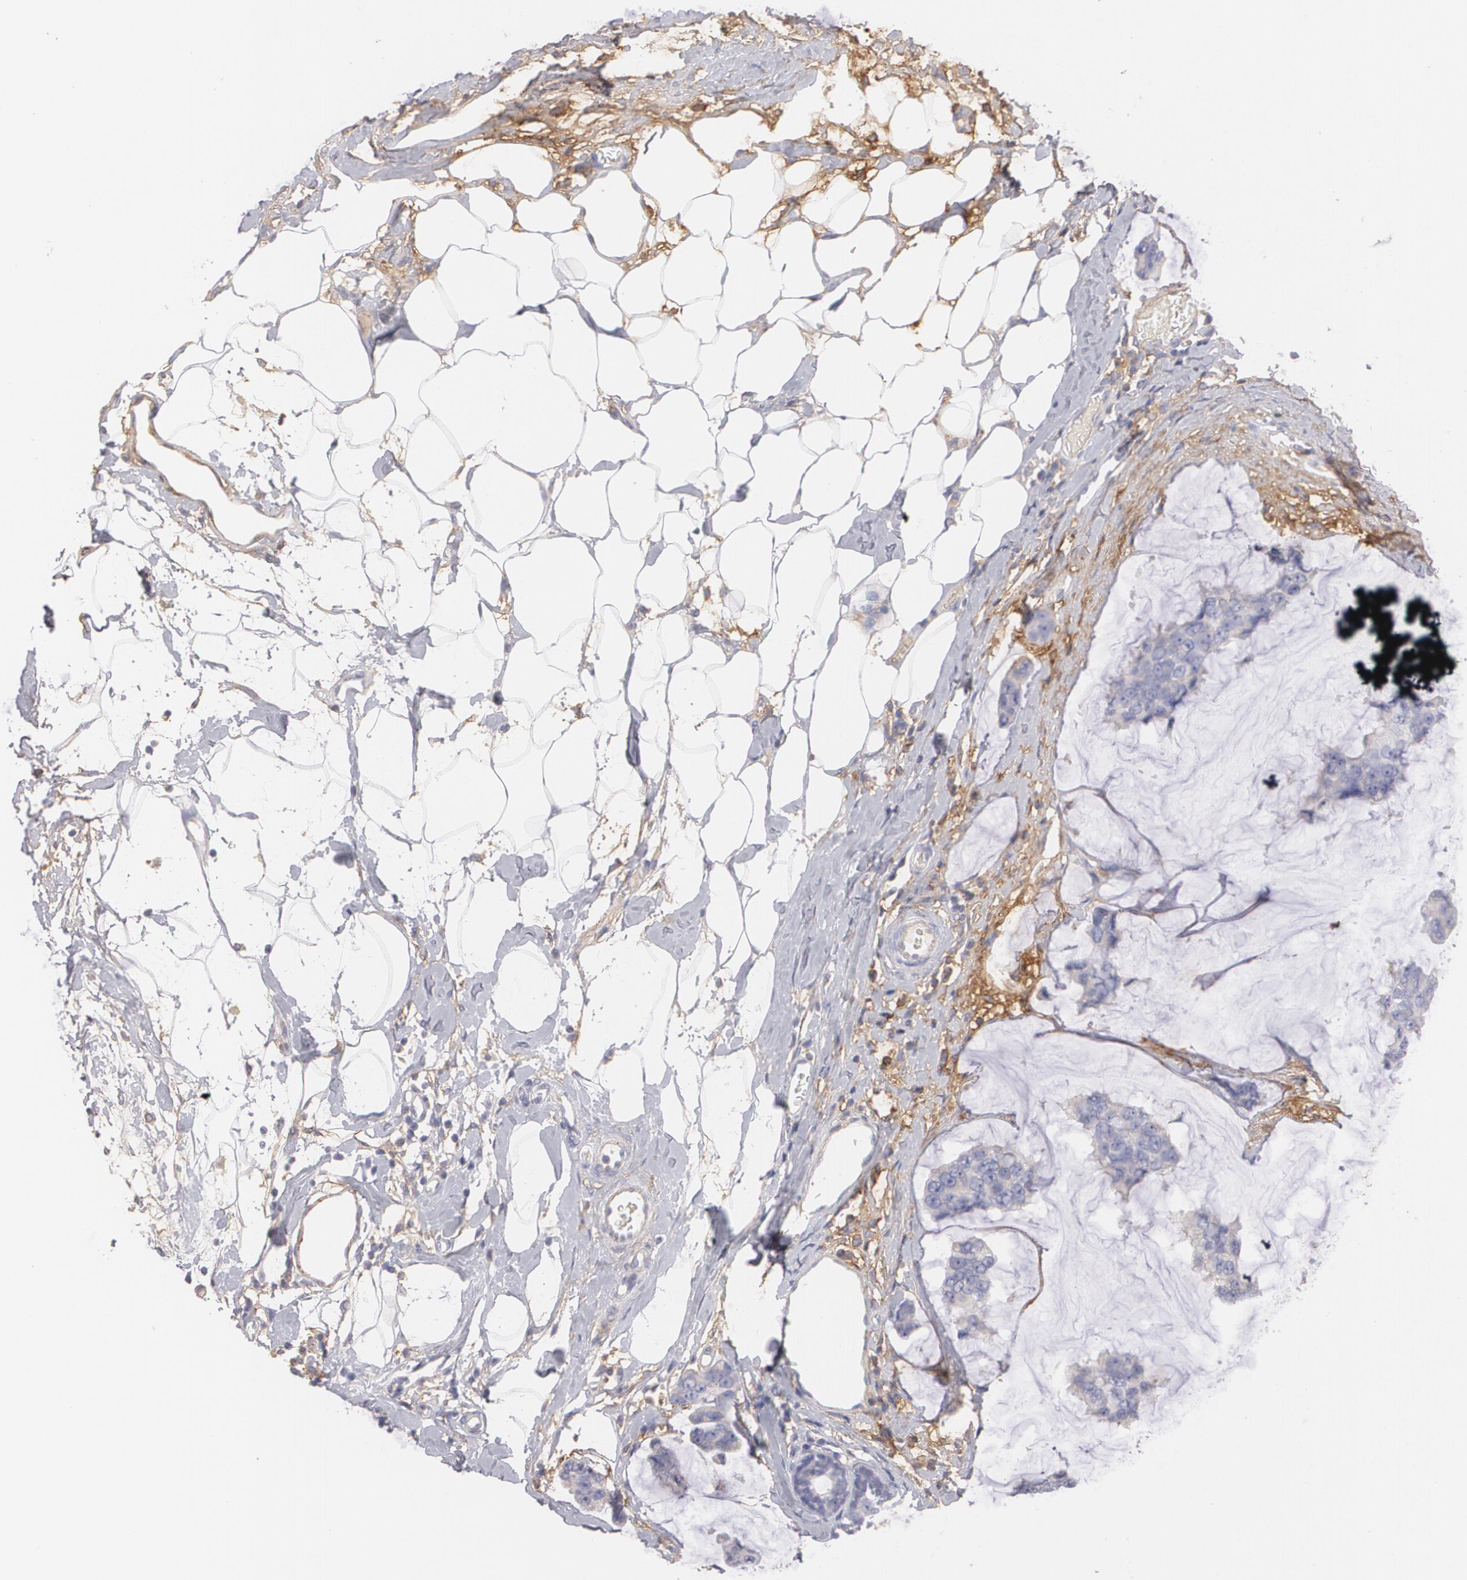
{"staining": {"intensity": "negative", "quantity": "none", "location": "none"}, "tissue": "breast cancer", "cell_type": "Tumor cells", "image_type": "cancer", "snomed": [{"axis": "morphology", "description": "Normal tissue, NOS"}, {"axis": "morphology", "description": "Duct carcinoma"}, {"axis": "topography", "description": "Breast"}], "caption": "This is a micrograph of immunohistochemistry (IHC) staining of breast invasive ductal carcinoma, which shows no expression in tumor cells.", "gene": "FBLN1", "patient": {"sex": "female", "age": 50}}